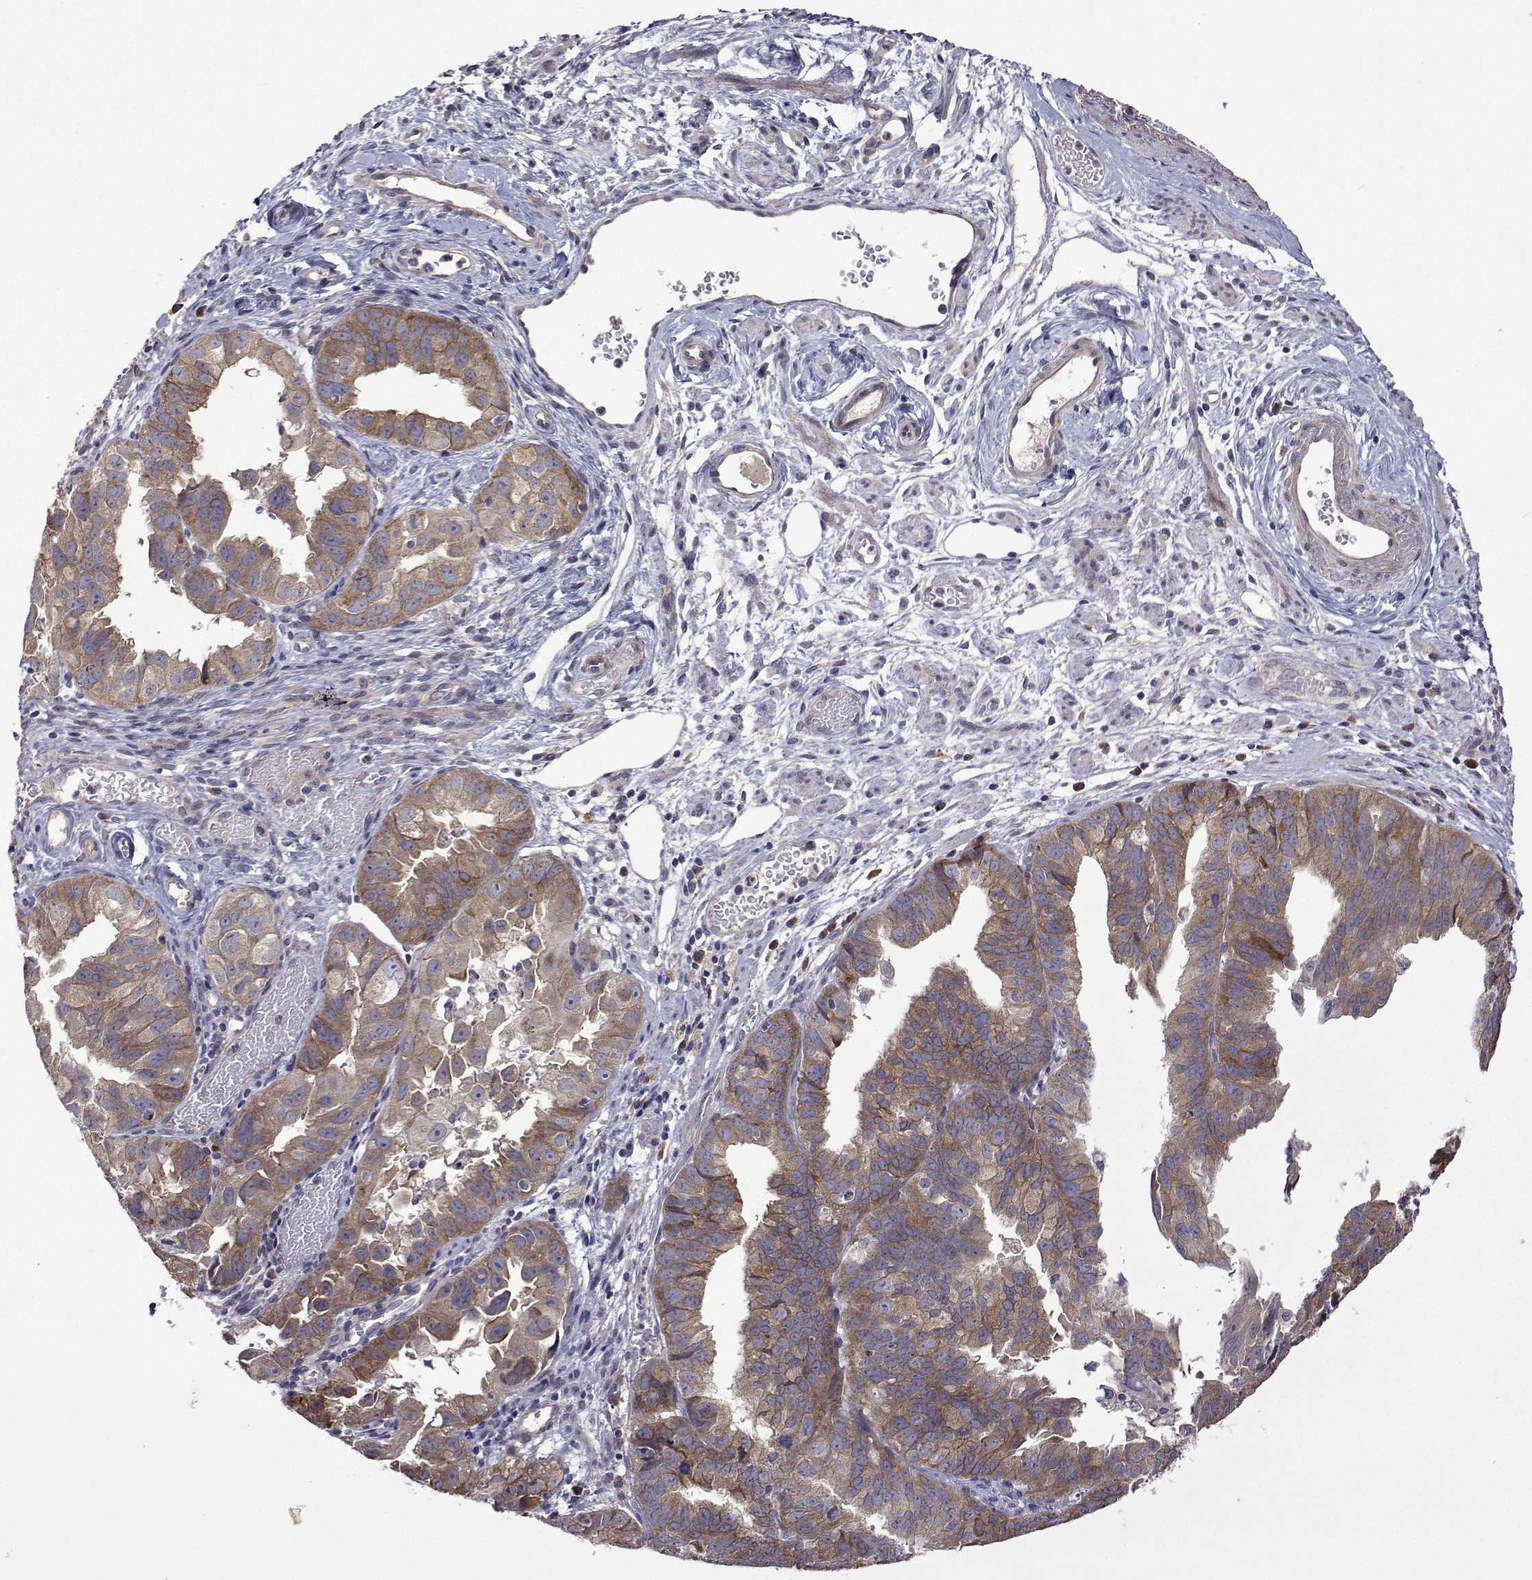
{"staining": {"intensity": "moderate", "quantity": "<25%", "location": "cytoplasmic/membranous"}, "tissue": "ovarian cancer", "cell_type": "Tumor cells", "image_type": "cancer", "snomed": [{"axis": "morphology", "description": "Carcinoma, endometroid"}, {"axis": "topography", "description": "Ovary"}], "caption": "Ovarian cancer (endometroid carcinoma) was stained to show a protein in brown. There is low levels of moderate cytoplasmic/membranous expression in about <25% of tumor cells.", "gene": "TARBP2", "patient": {"sex": "female", "age": 85}}